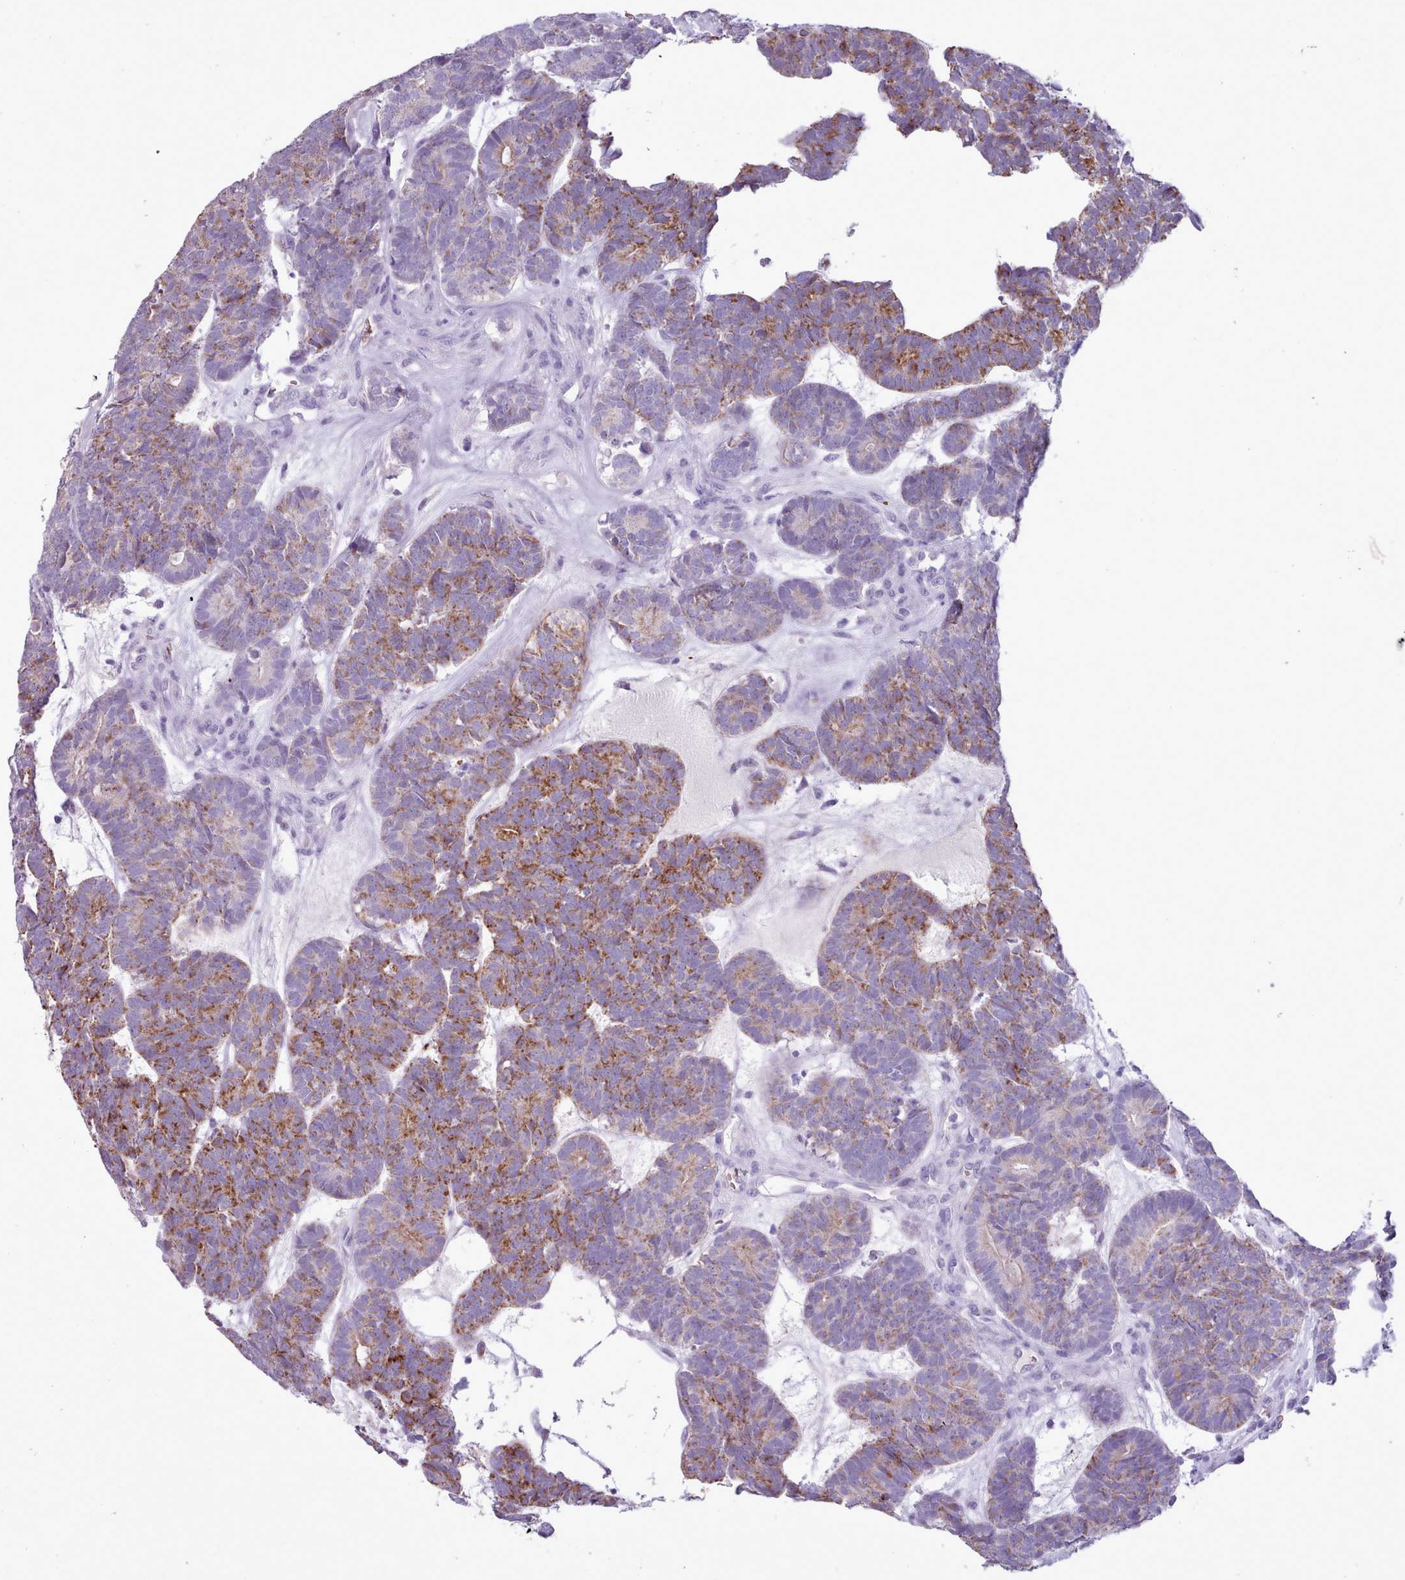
{"staining": {"intensity": "moderate", "quantity": "25%-75%", "location": "cytoplasmic/membranous"}, "tissue": "head and neck cancer", "cell_type": "Tumor cells", "image_type": "cancer", "snomed": [{"axis": "morphology", "description": "Adenocarcinoma, NOS"}, {"axis": "topography", "description": "Head-Neck"}], "caption": "A photomicrograph showing moderate cytoplasmic/membranous staining in about 25%-75% of tumor cells in head and neck cancer, as visualized by brown immunohistochemical staining.", "gene": "AK4", "patient": {"sex": "female", "age": 81}}